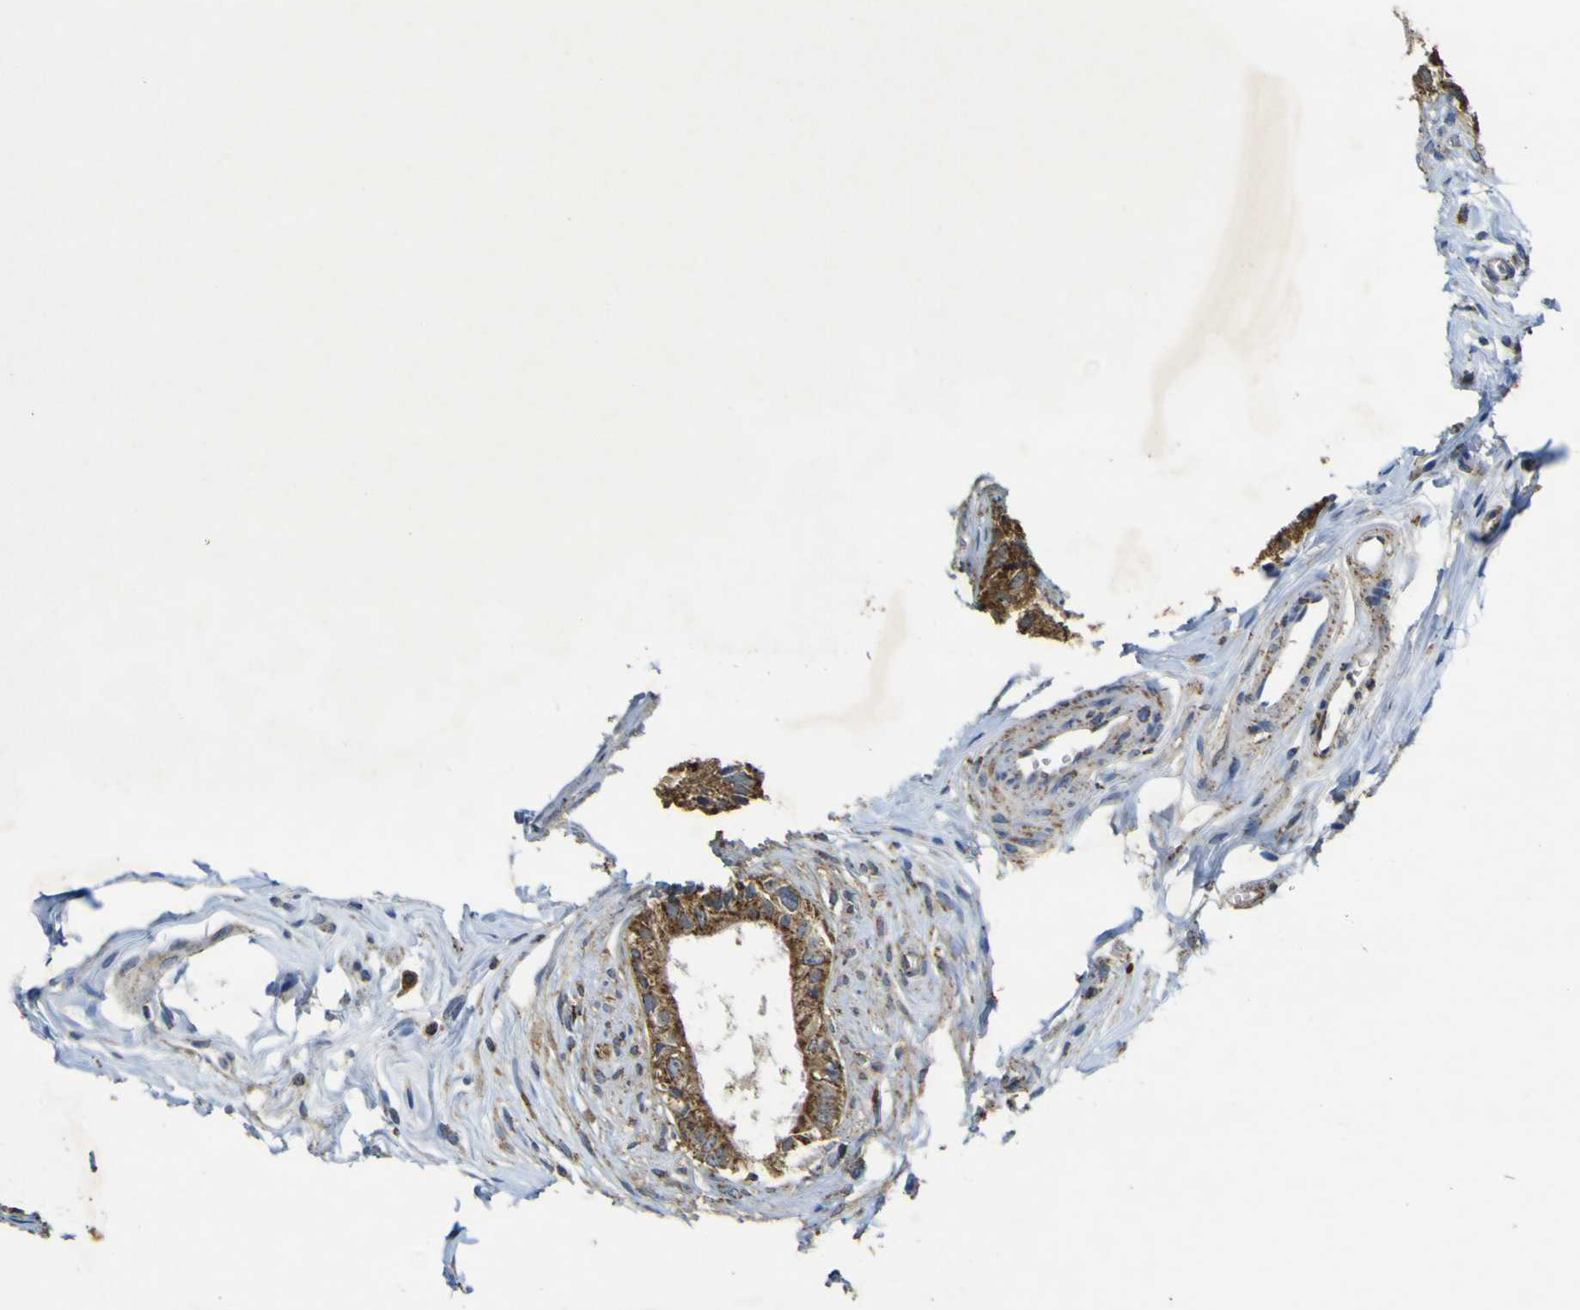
{"staining": {"intensity": "strong", "quantity": ">75%", "location": "cytoplasmic/membranous"}, "tissue": "testis", "cell_type": "Cells in seminiferous ducts", "image_type": "normal", "snomed": [{"axis": "morphology", "description": "Normal tissue, NOS"}, {"axis": "topography", "description": "Testis"}, {"axis": "topography", "description": "Epididymis"}], "caption": "Immunohistochemical staining of benign testis reveals strong cytoplasmic/membranous protein staining in about >75% of cells in seminiferous ducts. (DAB (3,3'-diaminobenzidine) IHC, brown staining for protein, blue staining for nuclei).", "gene": "ACSL3", "patient": {"sex": "male", "age": 35}}